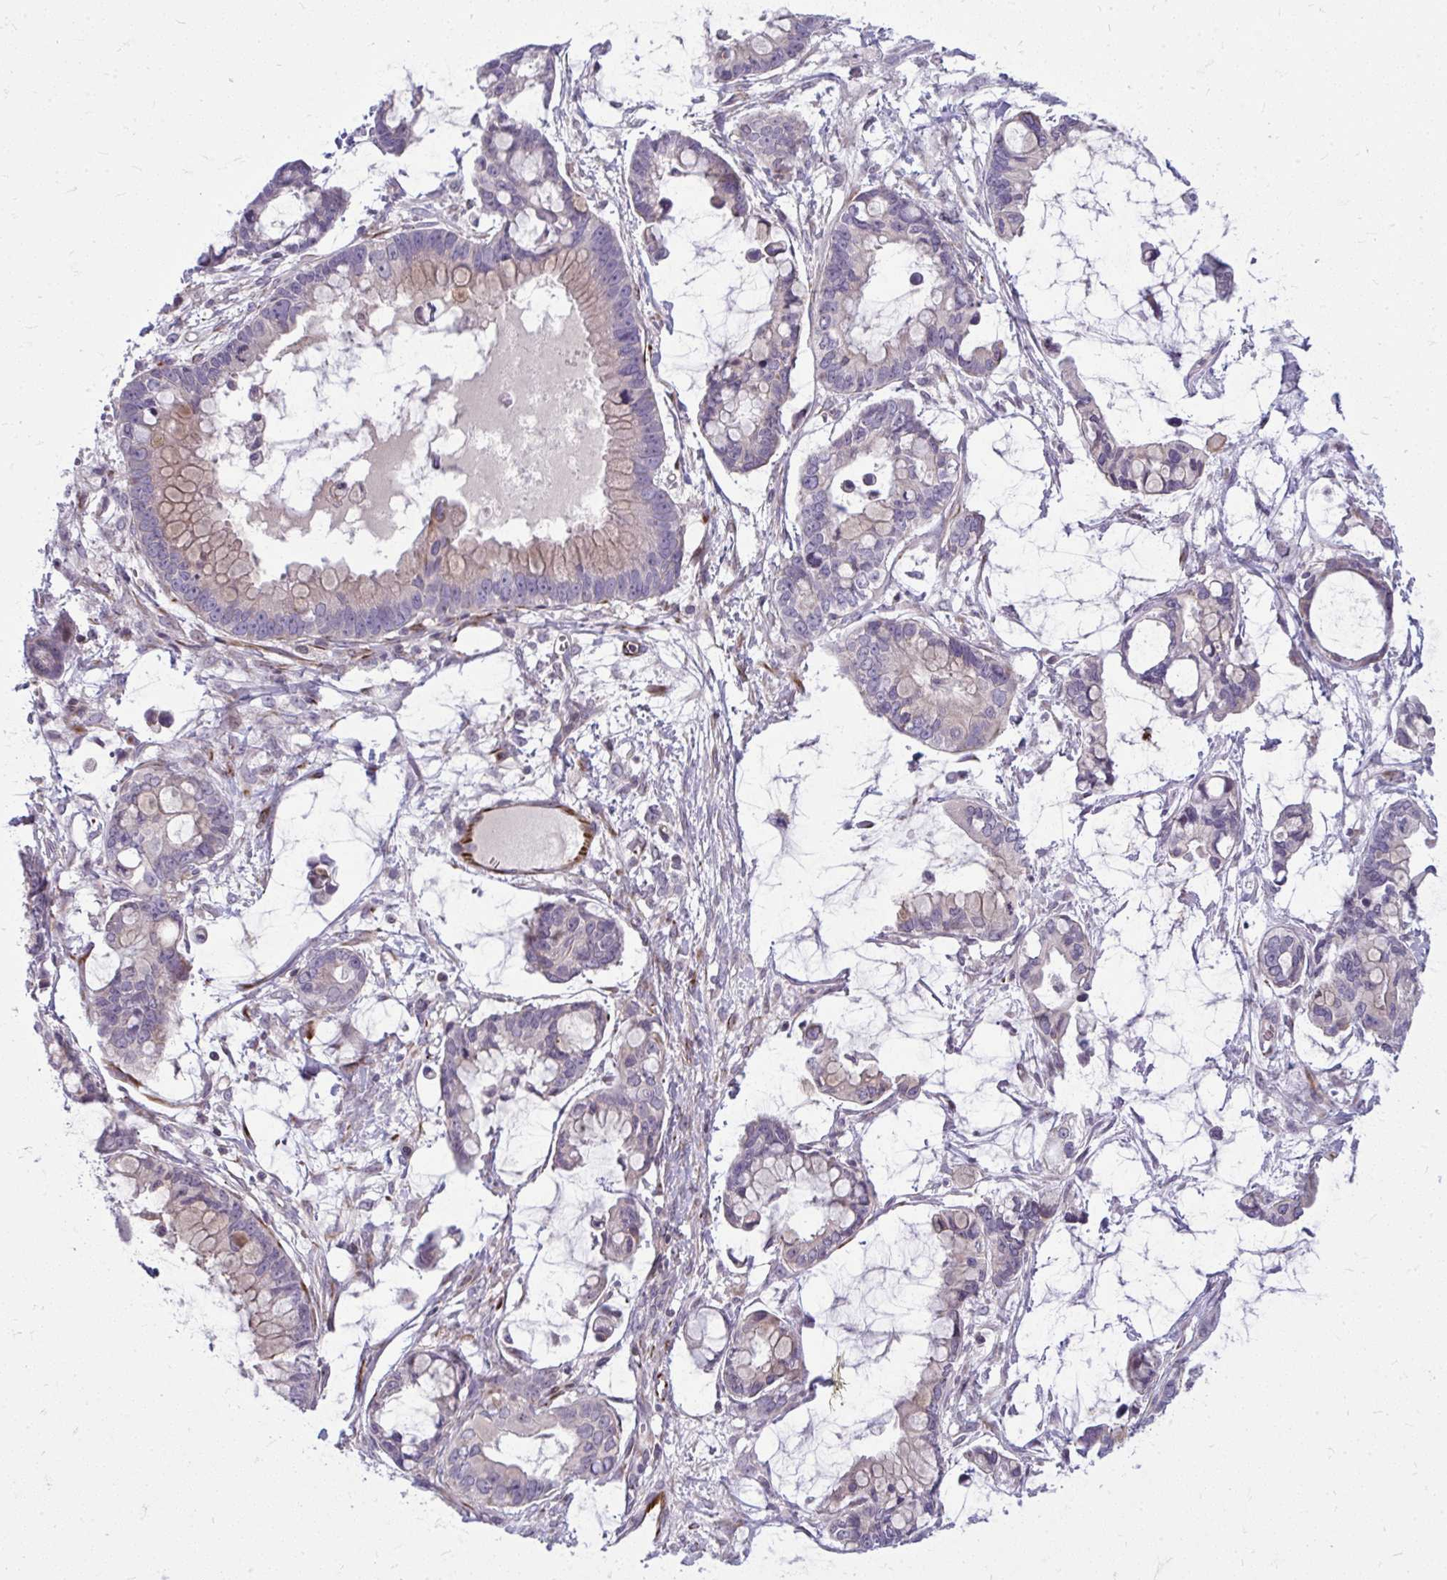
{"staining": {"intensity": "weak", "quantity": "<25%", "location": "cytoplasmic/membranous"}, "tissue": "ovarian cancer", "cell_type": "Tumor cells", "image_type": "cancer", "snomed": [{"axis": "morphology", "description": "Cystadenocarcinoma, mucinous, NOS"}, {"axis": "topography", "description": "Ovary"}], "caption": "Immunohistochemical staining of human ovarian mucinous cystadenocarcinoma displays no significant positivity in tumor cells.", "gene": "SLC14A1", "patient": {"sex": "female", "age": 63}}